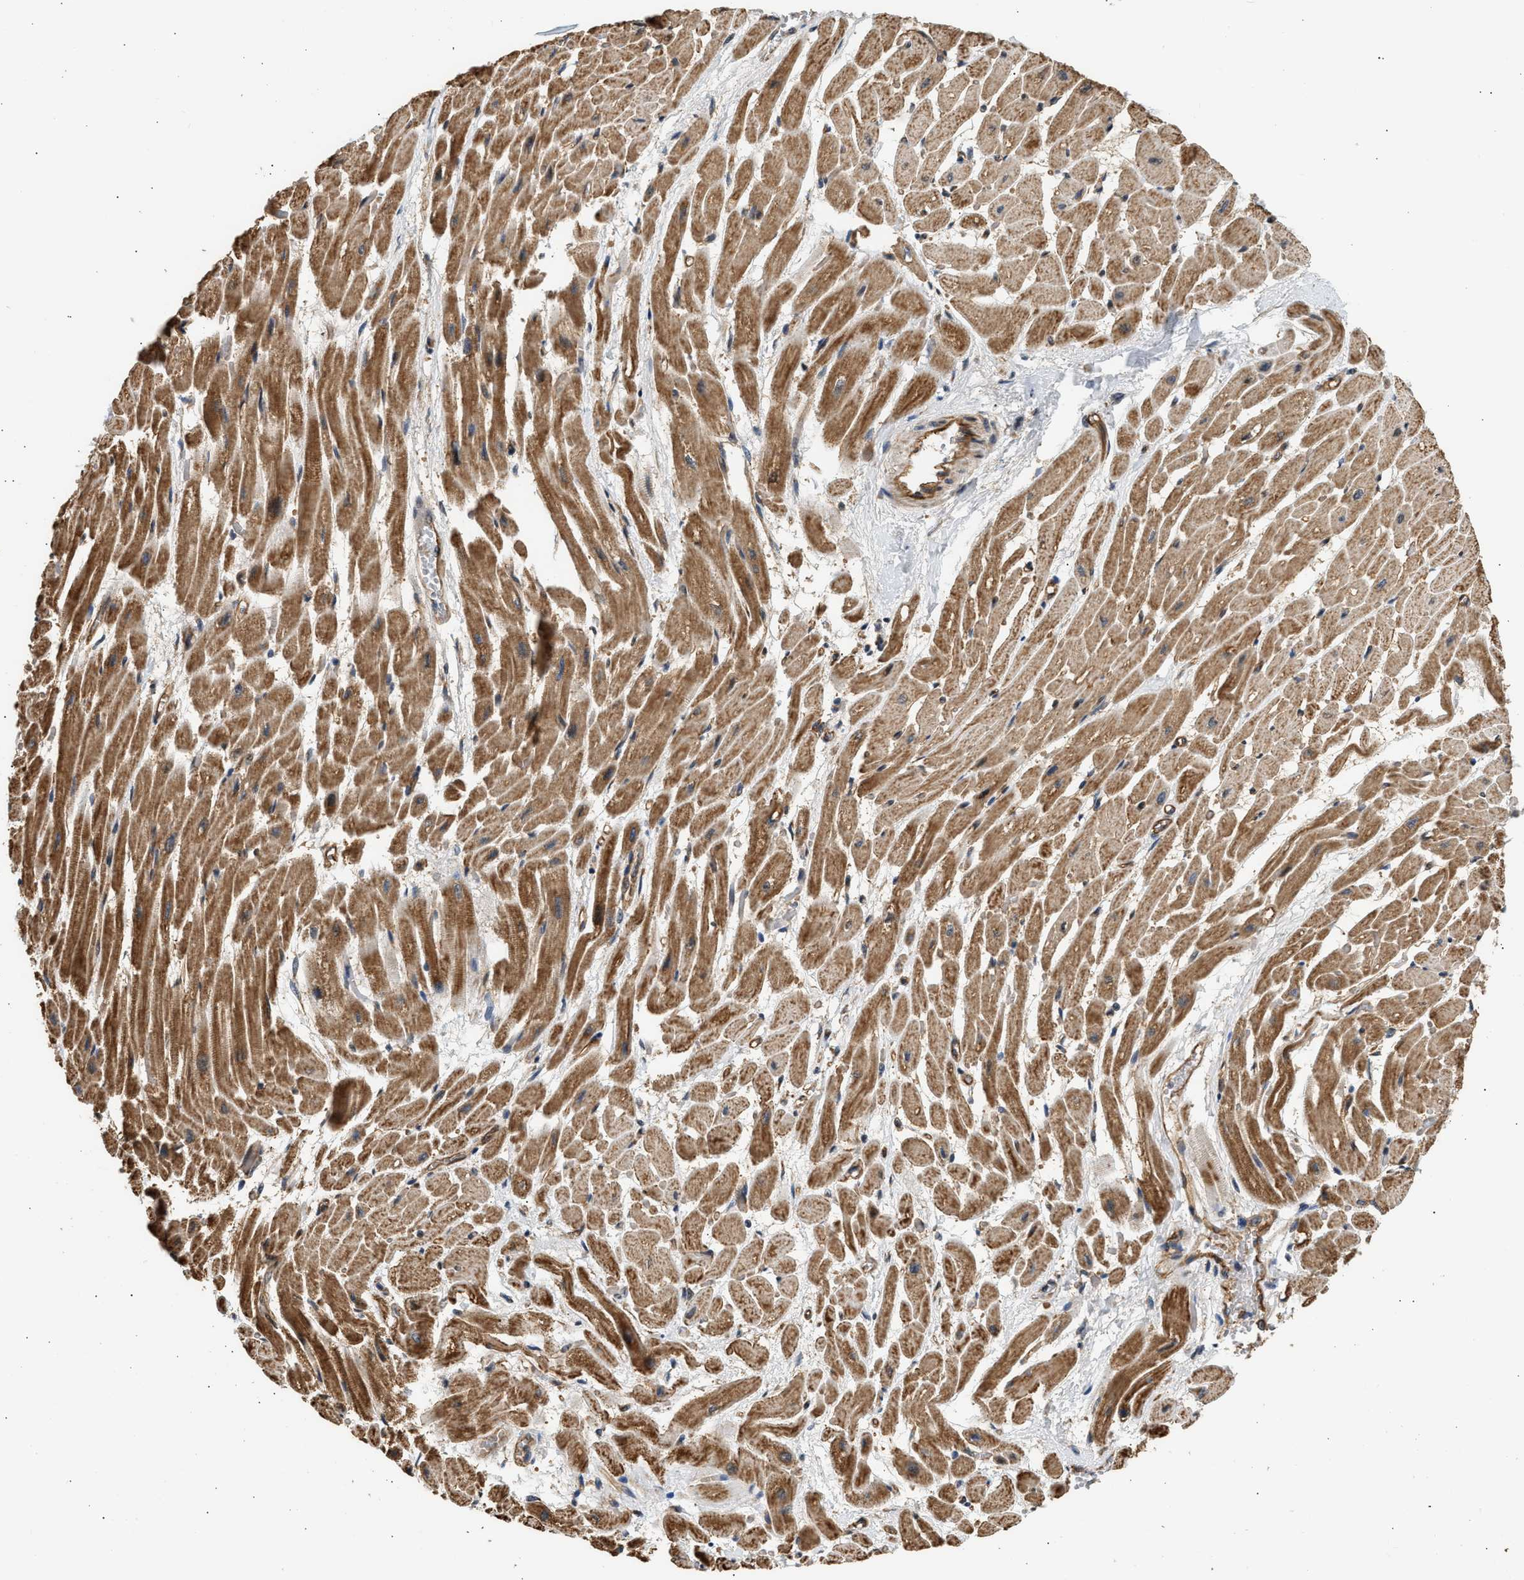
{"staining": {"intensity": "moderate", "quantity": ">75%", "location": "cytoplasmic/membranous"}, "tissue": "heart muscle", "cell_type": "Cardiomyocytes", "image_type": "normal", "snomed": [{"axis": "morphology", "description": "Normal tissue, NOS"}, {"axis": "topography", "description": "Heart"}], "caption": "Protein staining exhibits moderate cytoplasmic/membranous staining in approximately >75% of cardiomyocytes in benign heart muscle. Nuclei are stained in blue.", "gene": "DUSP14", "patient": {"sex": "male", "age": 45}}